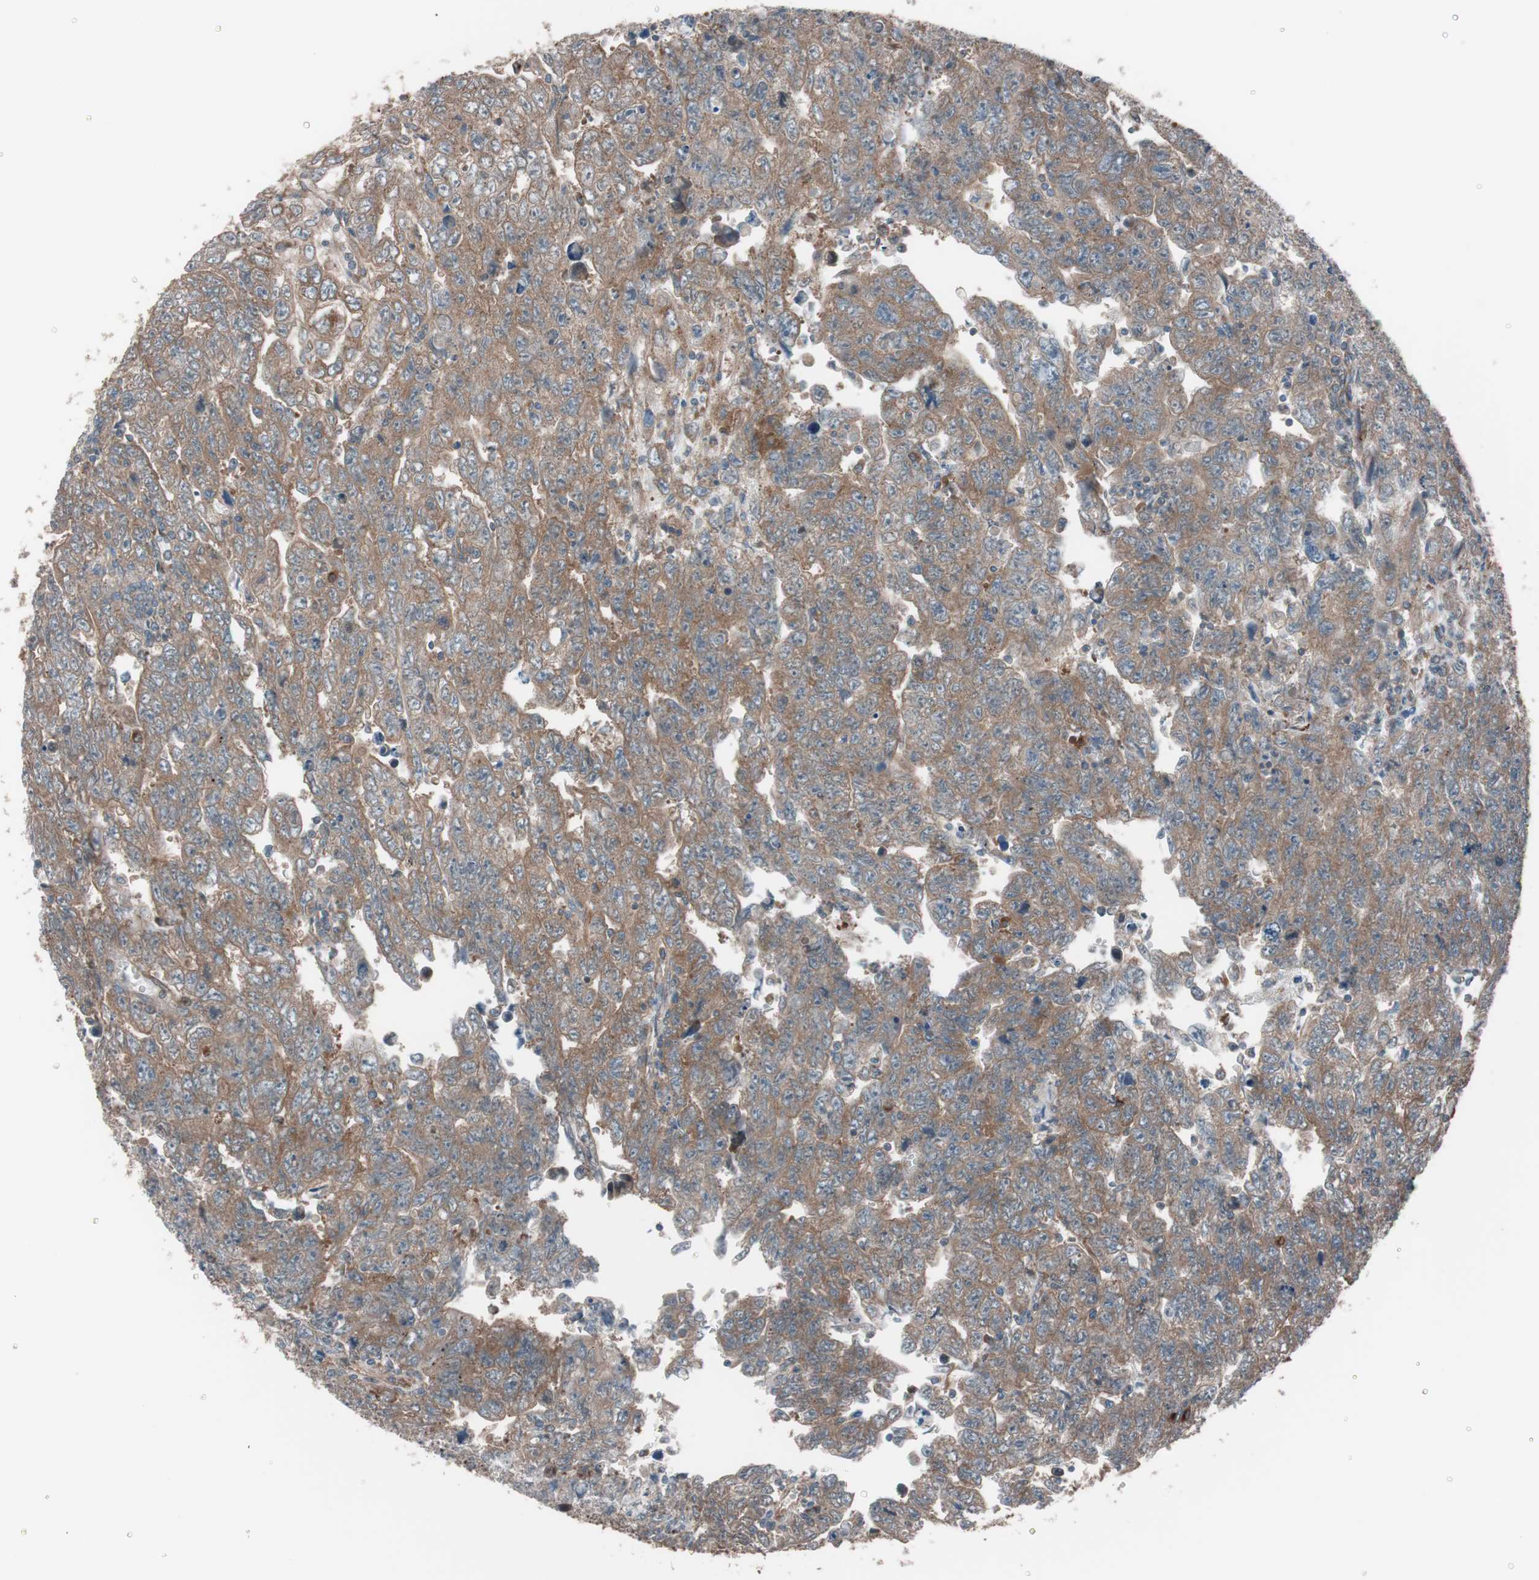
{"staining": {"intensity": "moderate", "quantity": ">75%", "location": "cytoplasmic/membranous"}, "tissue": "testis cancer", "cell_type": "Tumor cells", "image_type": "cancer", "snomed": [{"axis": "morphology", "description": "Carcinoma, Embryonal, NOS"}, {"axis": "topography", "description": "Testis"}], "caption": "This histopathology image shows testis embryonal carcinoma stained with immunohistochemistry (IHC) to label a protein in brown. The cytoplasmic/membranous of tumor cells show moderate positivity for the protein. Nuclei are counter-stained blue.", "gene": "SEC31A", "patient": {"sex": "male", "age": 28}}